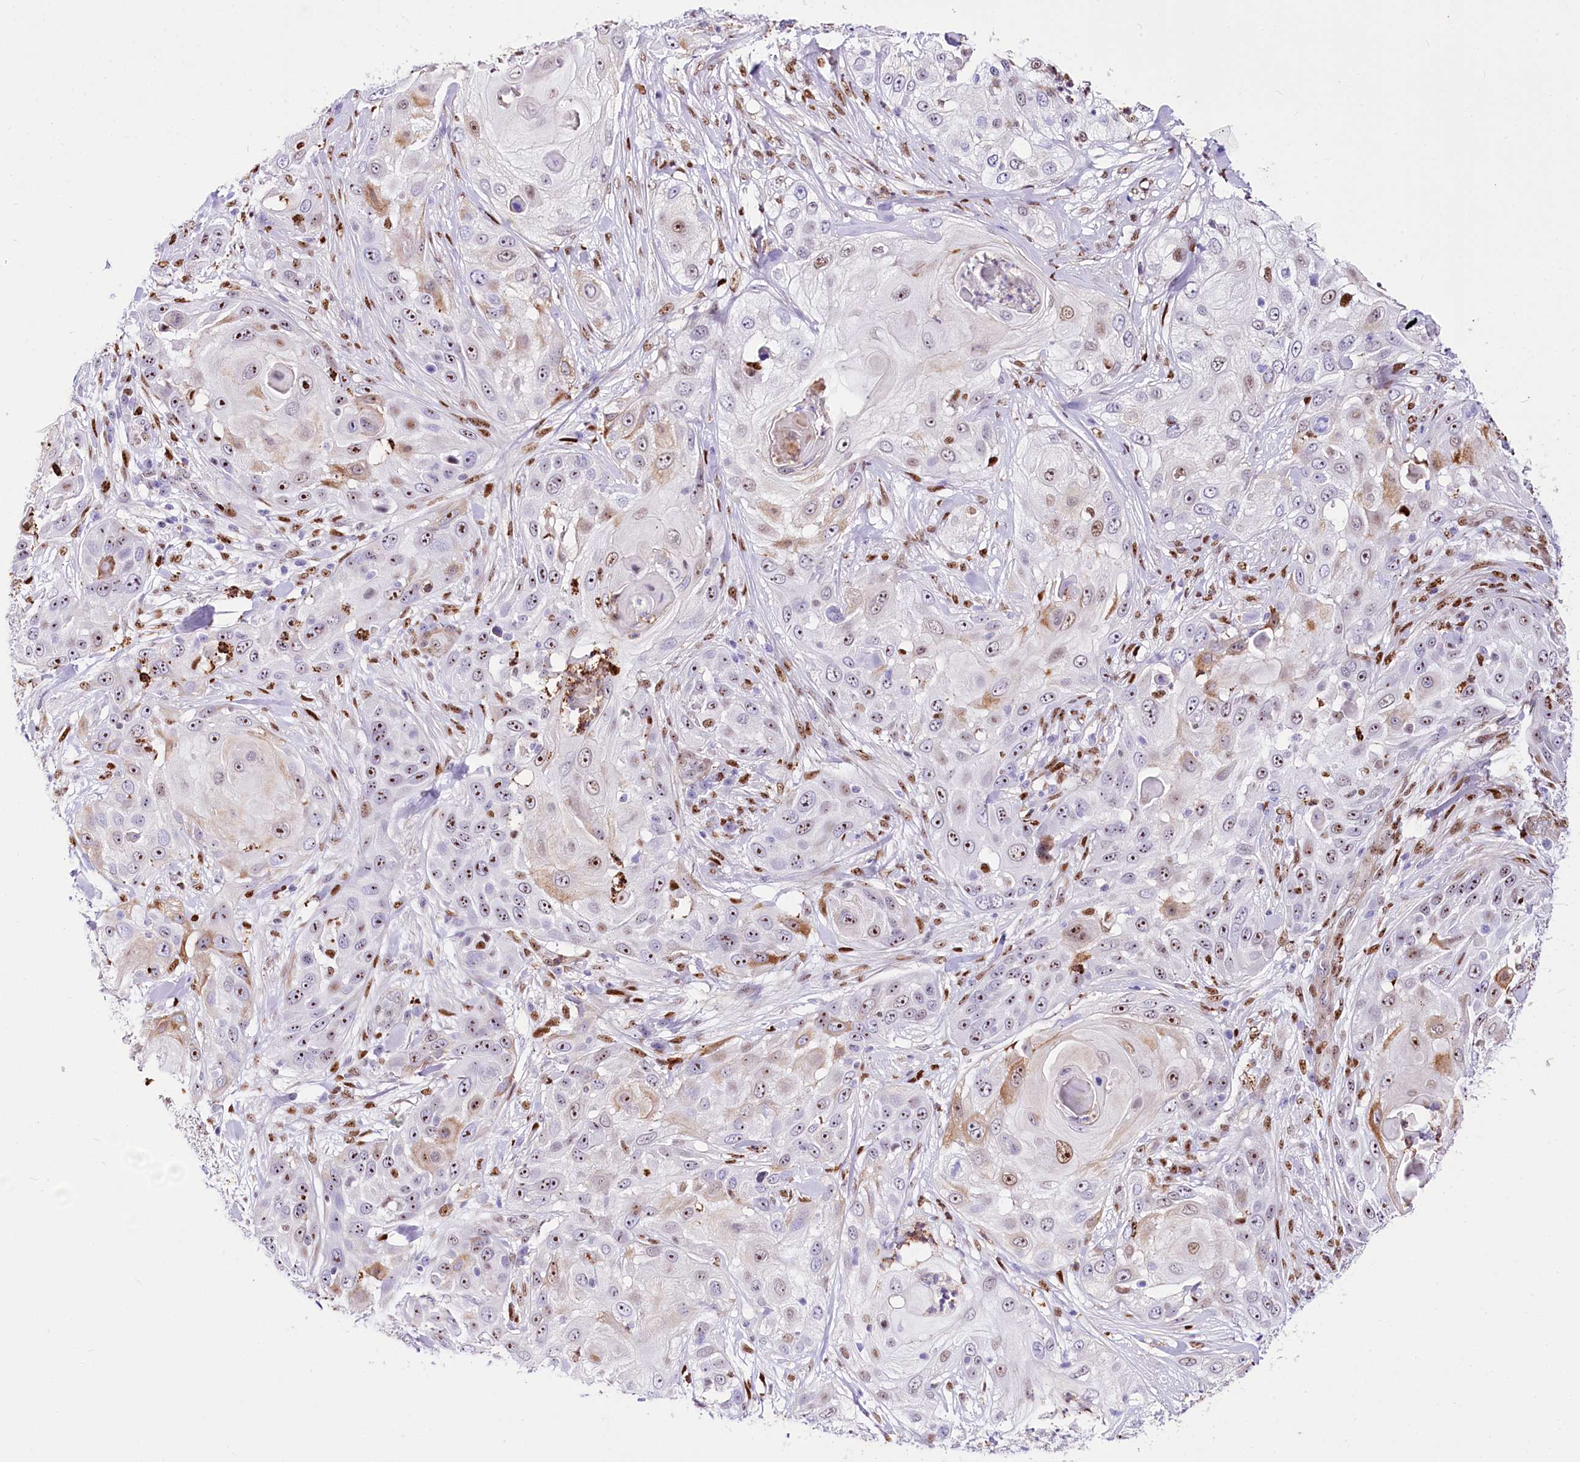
{"staining": {"intensity": "moderate", "quantity": "<25%", "location": "cytoplasmic/membranous,nuclear"}, "tissue": "skin cancer", "cell_type": "Tumor cells", "image_type": "cancer", "snomed": [{"axis": "morphology", "description": "Squamous cell carcinoma, NOS"}, {"axis": "topography", "description": "Skin"}], "caption": "This photomicrograph shows squamous cell carcinoma (skin) stained with immunohistochemistry to label a protein in brown. The cytoplasmic/membranous and nuclear of tumor cells show moderate positivity for the protein. Nuclei are counter-stained blue.", "gene": "PTMS", "patient": {"sex": "female", "age": 44}}